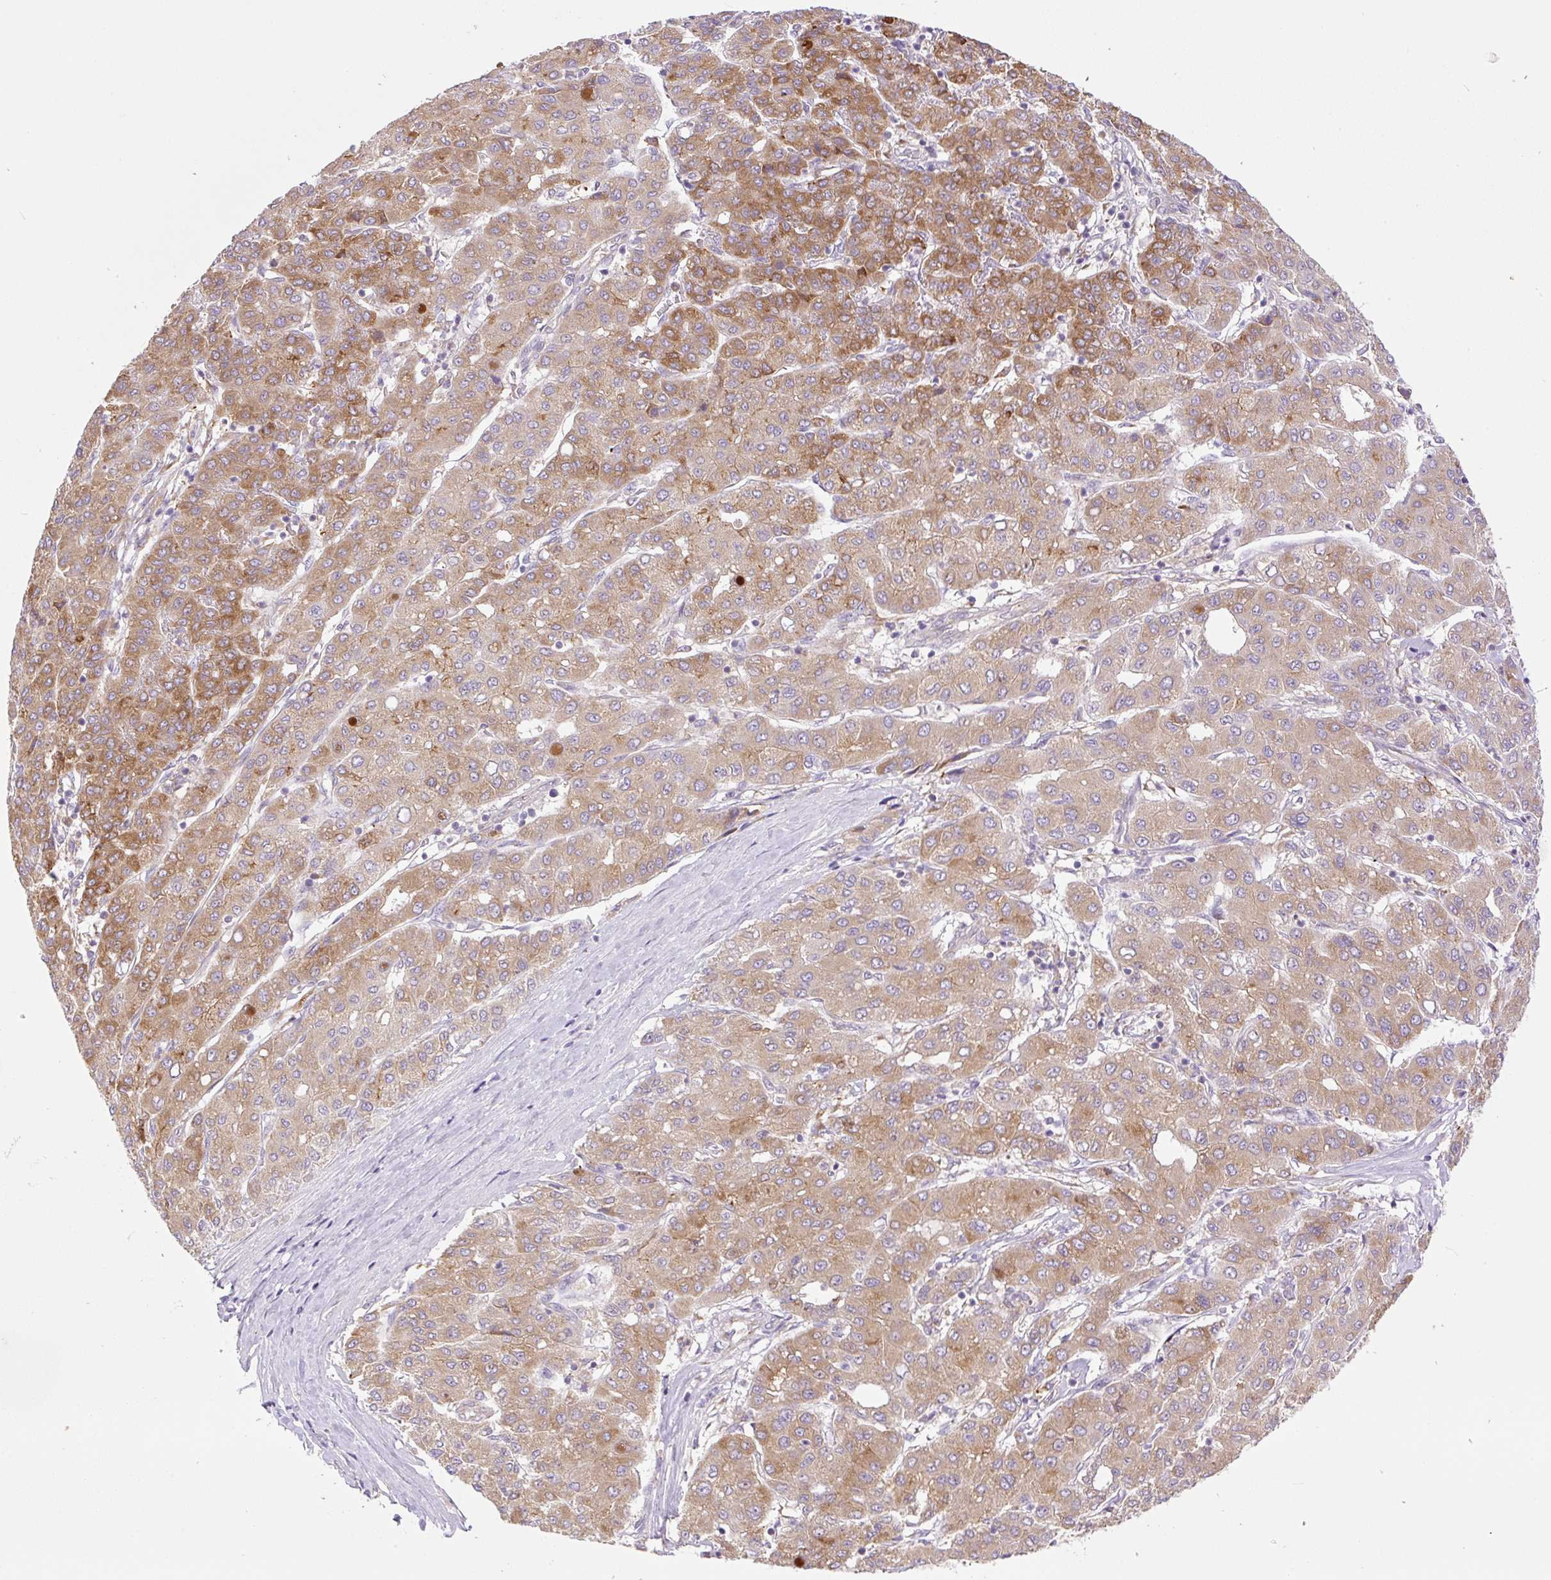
{"staining": {"intensity": "moderate", "quantity": ">75%", "location": "cytoplasmic/membranous"}, "tissue": "liver cancer", "cell_type": "Tumor cells", "image_type": "cancer", "snomed": [{"axis": "morphology", "description": "Carcinoma, Hepatocellular, NOS"}, {"axis": "topography", "description": "Liver"}], "caption": "Protein expression analysis of liver cancer exhibits moderate cytoplasmic/membranous staining in approximately >75% of tumor cells. Nuclei are stained in blue.", "gene": "POFUT1", "patient": {"sex": "male", "age": 65}}